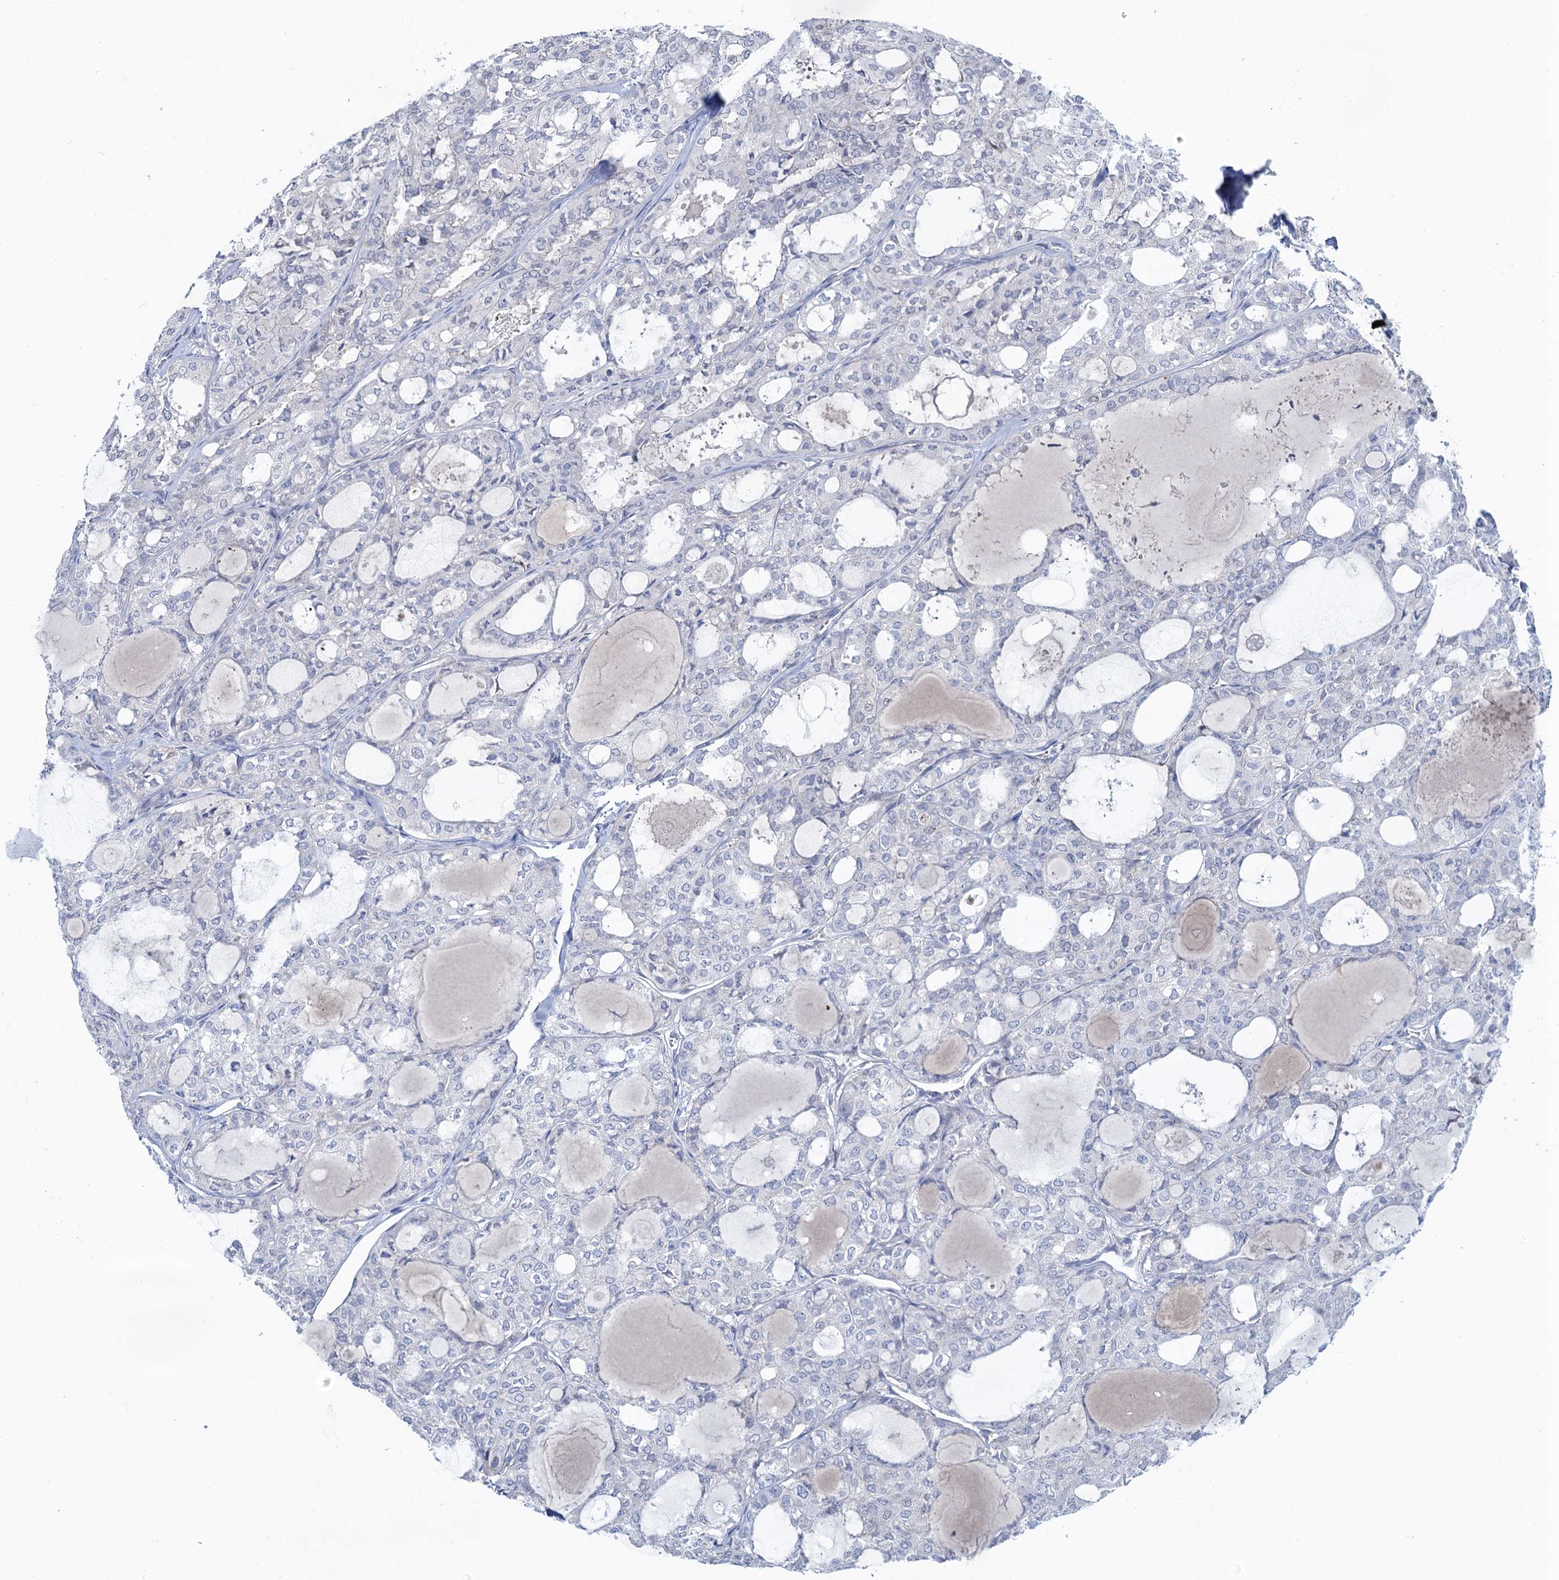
{"staining": {"intensity": "negative", "quantity": "none", "location": "none"}, "tissue": "thyroid cancer", "cell_type": "Tumor cells", "image_type": "cancer", "snomed": [{"axis": "morphology", "description": "Follicular adenoma carcinoma, NOS"}, {"axis": "topography", "description": "Thyroid gland"}], "caption": "Immunohistochemical staining of human thyroid follicular adenoma carcinoma demonstrates no significant positivity in tumor cells.", "gene": "TOX3", "patient": {"sex": "male", "age": 75}}